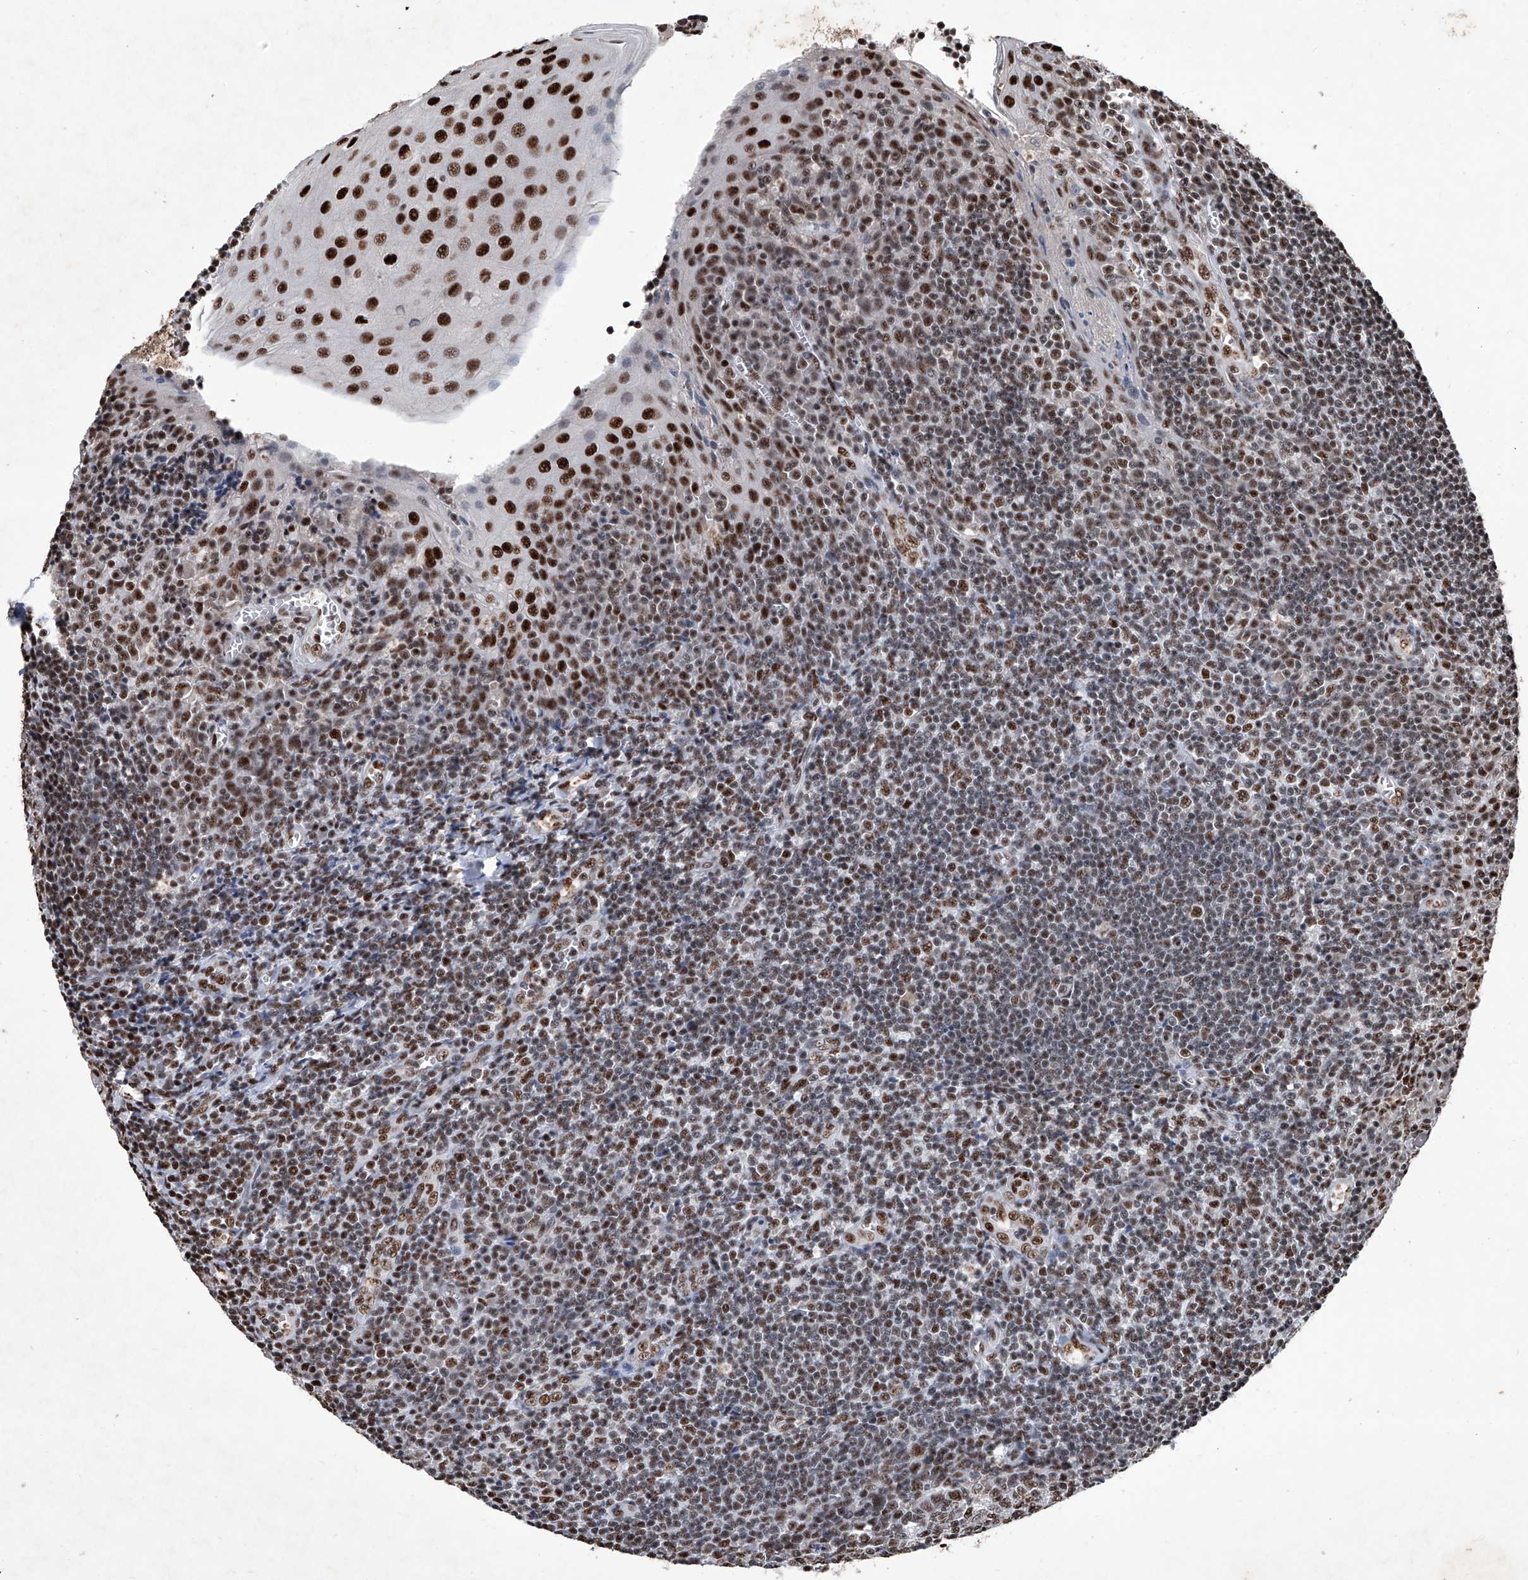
{"staining": {"intensity": "strong", "quantity": "25%-75%", "location": "nuclear"}, "tissue": "tonsil", "cell_type": "Germinal center cells", "image_type": "normal", "snomed": [{"axis": "morphology", "description": "Normal tissue, NOS"}, {"axis": "topography", "description": "Tonsil"}], "caption": "A high amount of strong nuclear expression is seen in about 25%-75% of germinal center cells in unremarkable tonsil. The protein of interest is stained brown, and the nuclei are stained in blue (DAB (3,3'-diaminobenzidine) IHC with brightfield microscopy, high magnification).", "gene": "DDX39B", "patient": {"sex": "male", "age": 27}}